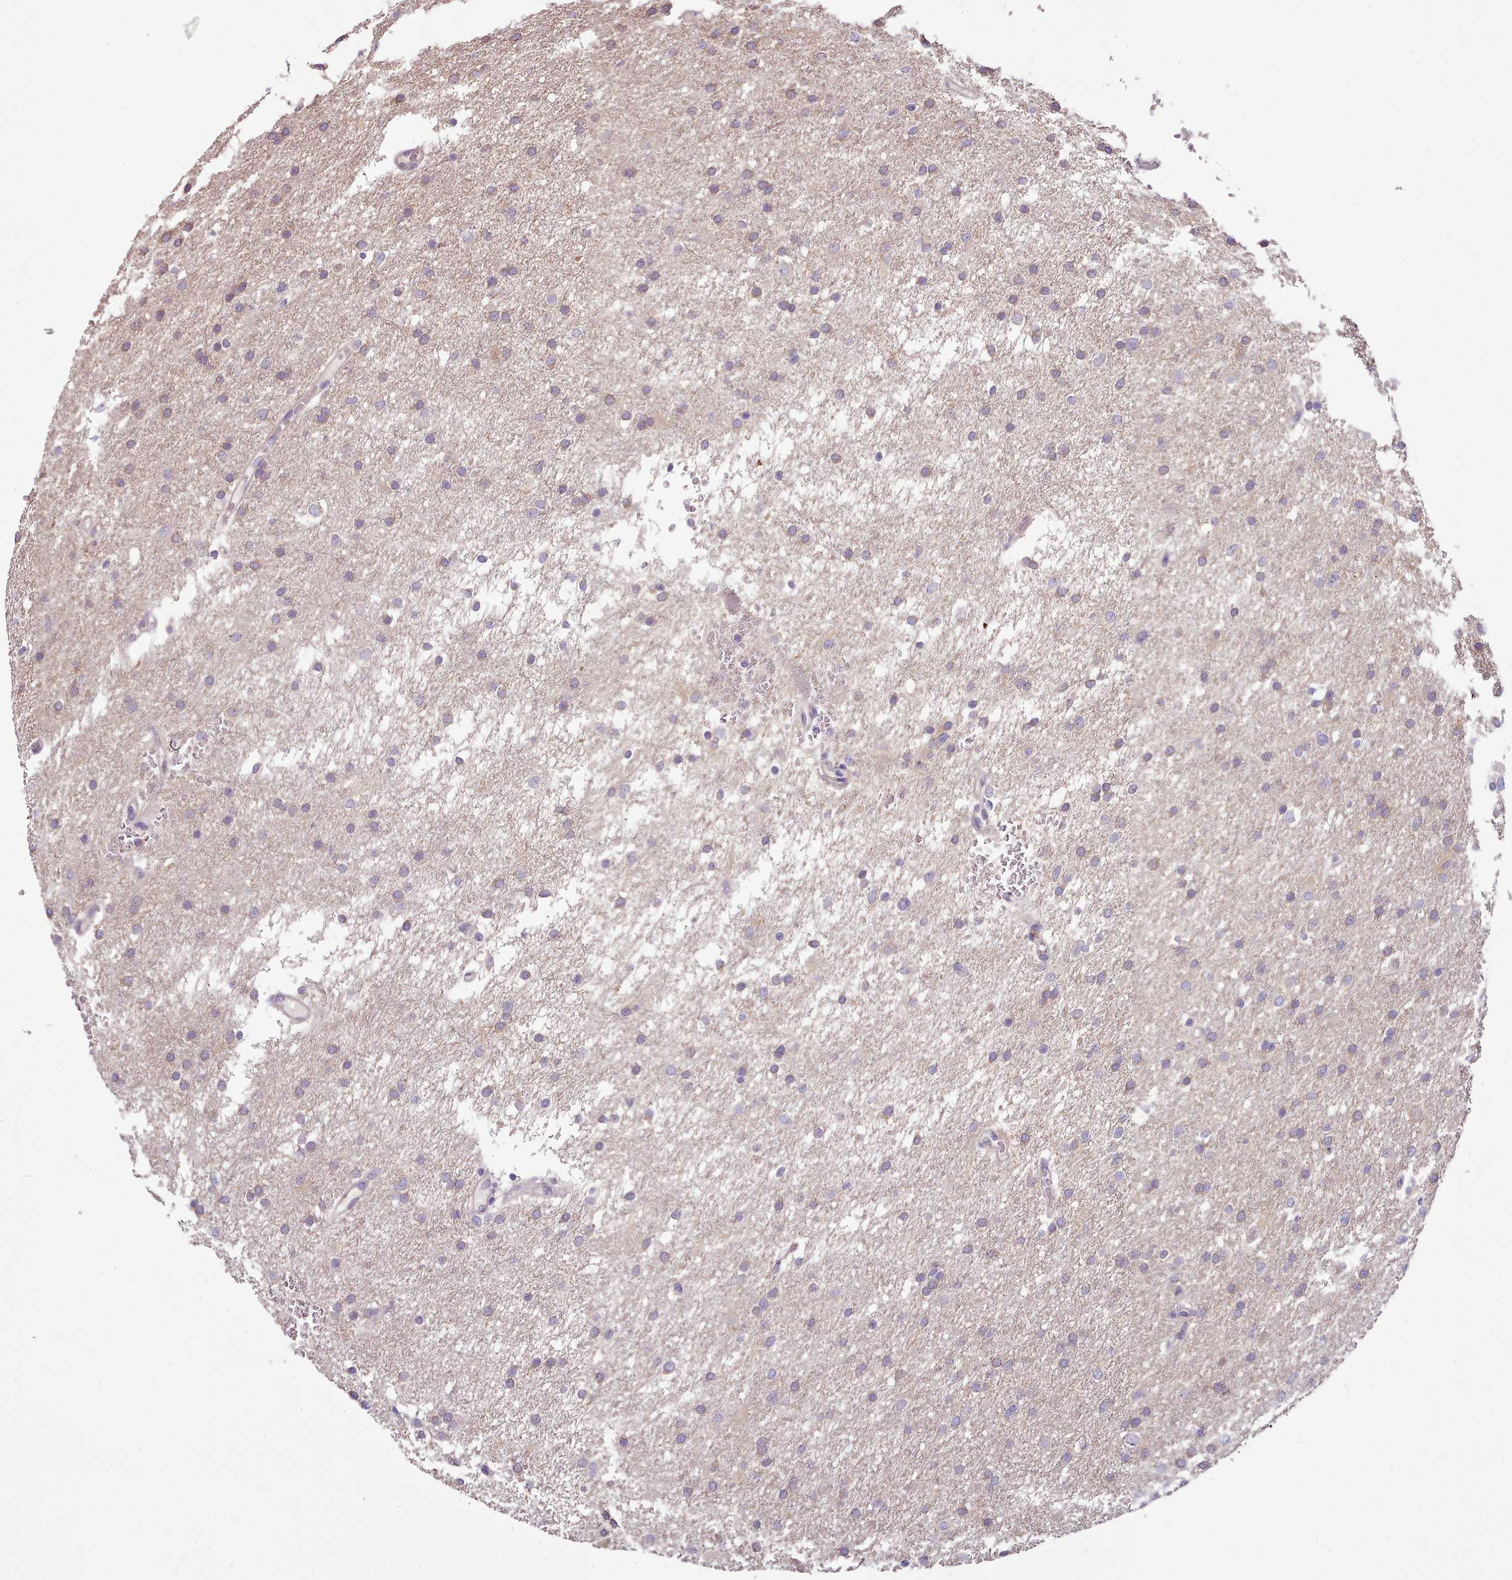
{"staining": {"intensity": "weak", "quantity": "25%-75%", "location": "cytoplasmic/membranous"}, "tissue": "glioma", "cell_type": "Tumor cells", "image_type": "cancer", "snomed": [{"axis": "morphology", "description": "Glioma, malignant, High grade"}, {"axis": "topography", "description": "Cerebral cortex"}], "caption": "Glioma stained with a brown dye demonstrates weak cytoplasmic/membranous positive expression in approximately 25%-75% of tumor cells.", "gene": "SETX", "patient": {"sex": "female", "age": 36}}